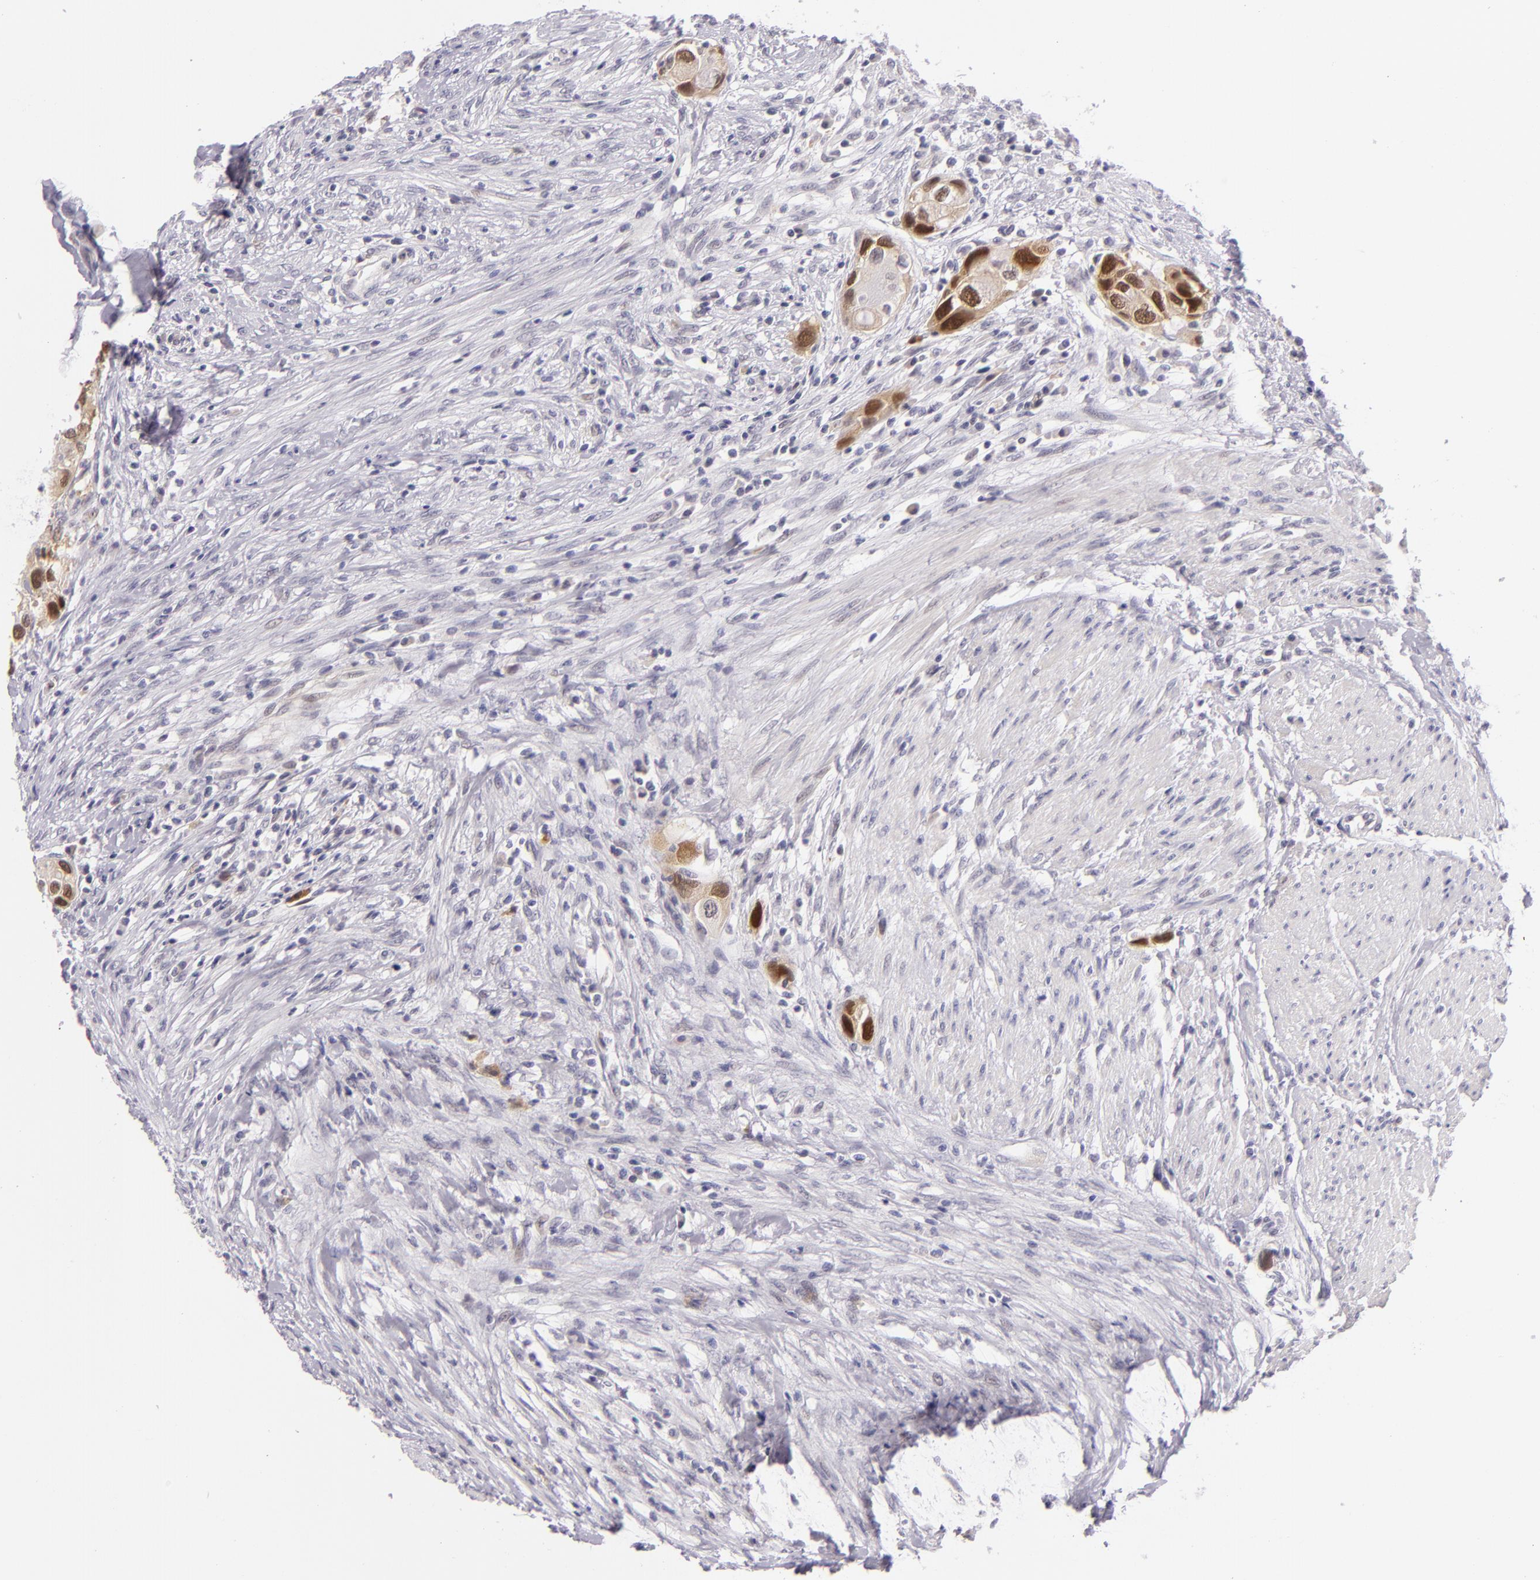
{"staining": {"intensity": "strong", "quantity": ">75%", "location": "cytoplasmic/membranous,nuclear"}, "tissue": "urothelial cancer", "cell_type": "Tumor cells", "image_type": "cancer", "snomed": [{"axis": "morphology", "description": "Urothelial carcinoma, High grade"}, {"axis": "topography", "description": "Urinary bladder"}], "caption": "High-grade urothelial carcinoma stained with a brown dye reveals strong cytoplasmic/membranous and nuclear positive staining in about >75% of tumor cells.", "gene": "CSE1L", "patient": {"sex": "male", "age": 66}}